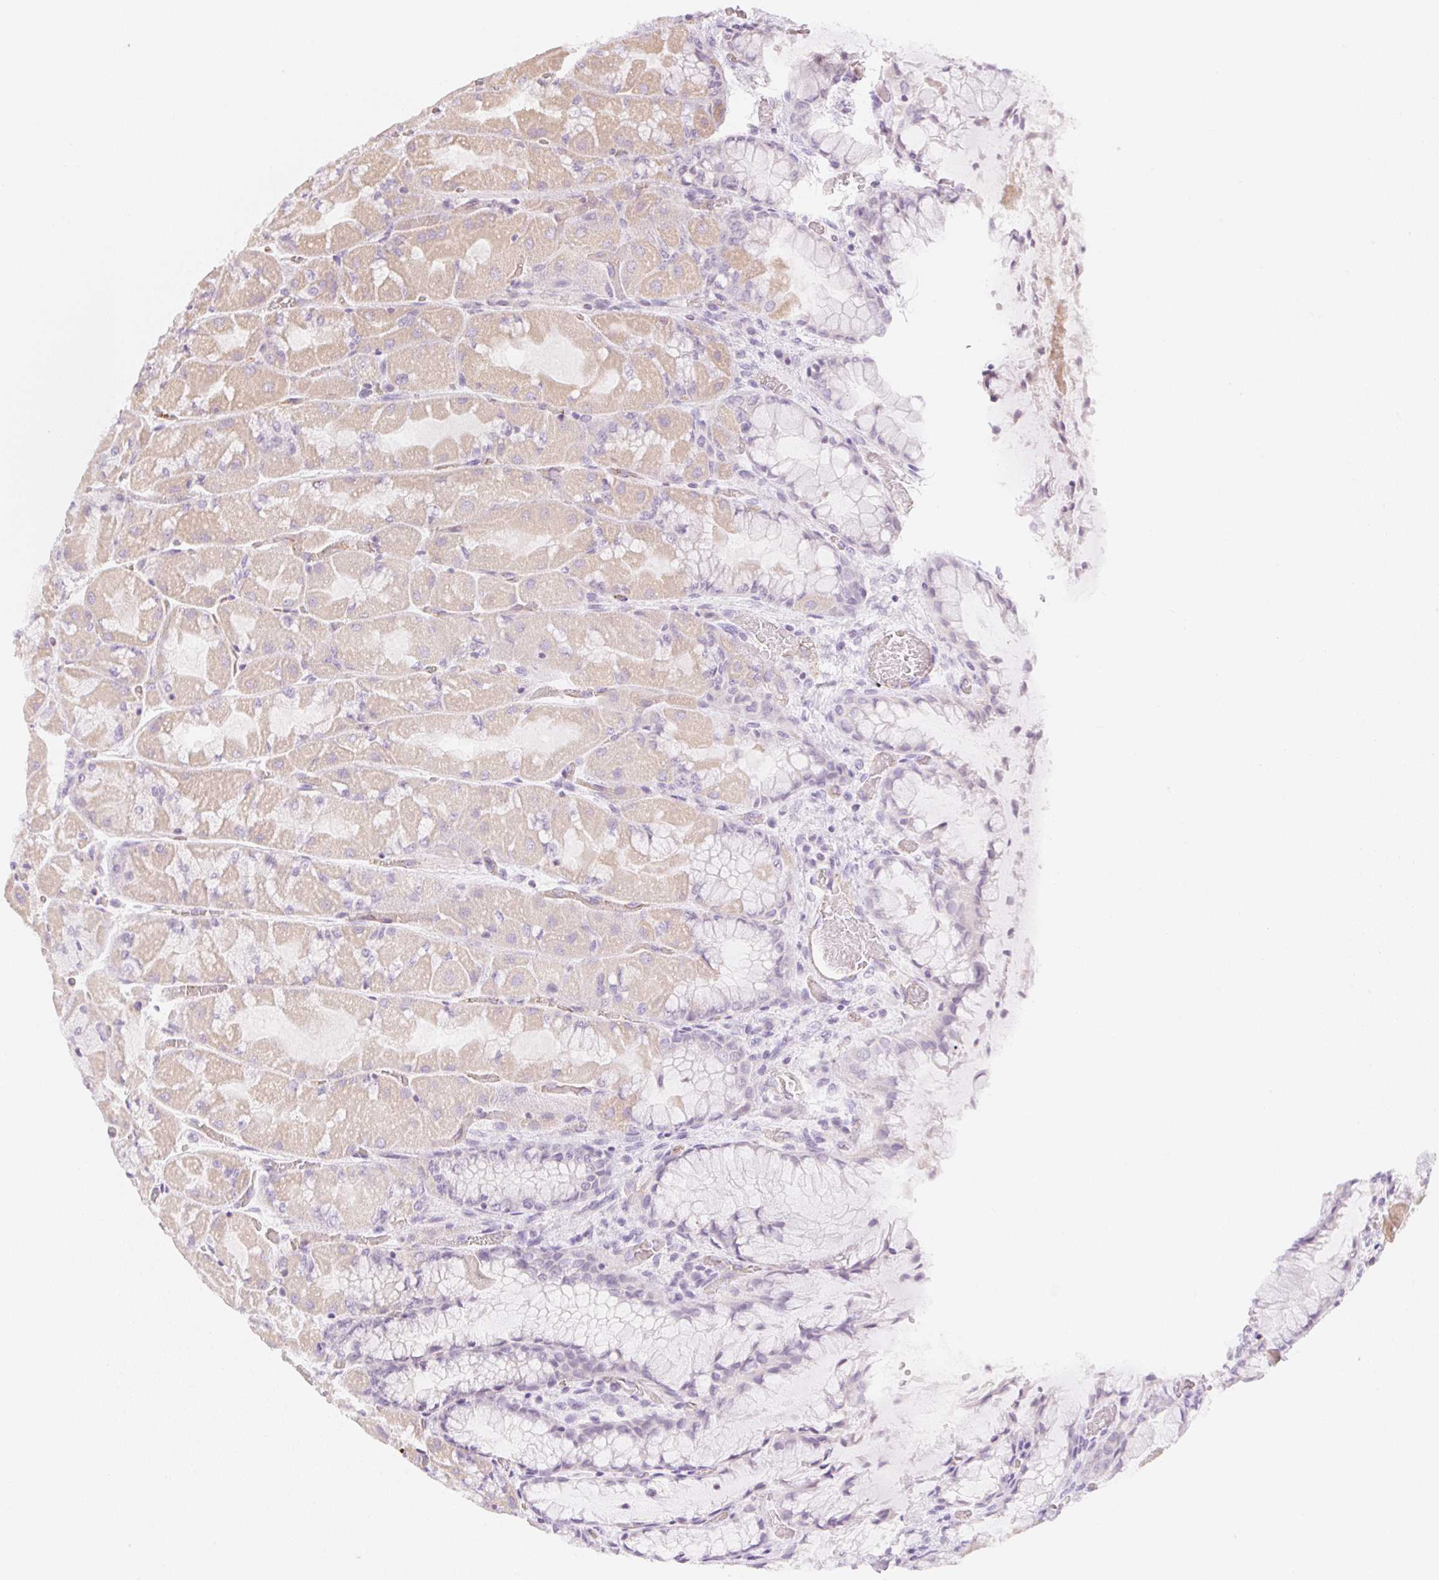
{"staining": {"intensity": "moderate", "quantity": "25%-75%", "location": "cytoplasmic/membranous"}, "tissue": "stomach", "cell_type": "Glandular cells", "image_type": "normal", "snomed": [{"axis": "morphology", "description": "Normal tissue, NOS"}, {"axis": "topography", "description": "Stomach"}], "caption": "Immunohistochemical staining of normal human stomach demonstrates moderate cytoplasmic/membranous protein positivity in about 25%-75% of glandular cells.", "gene": "CASKIN1", "patient": {"sex": "female", "age": 61}}